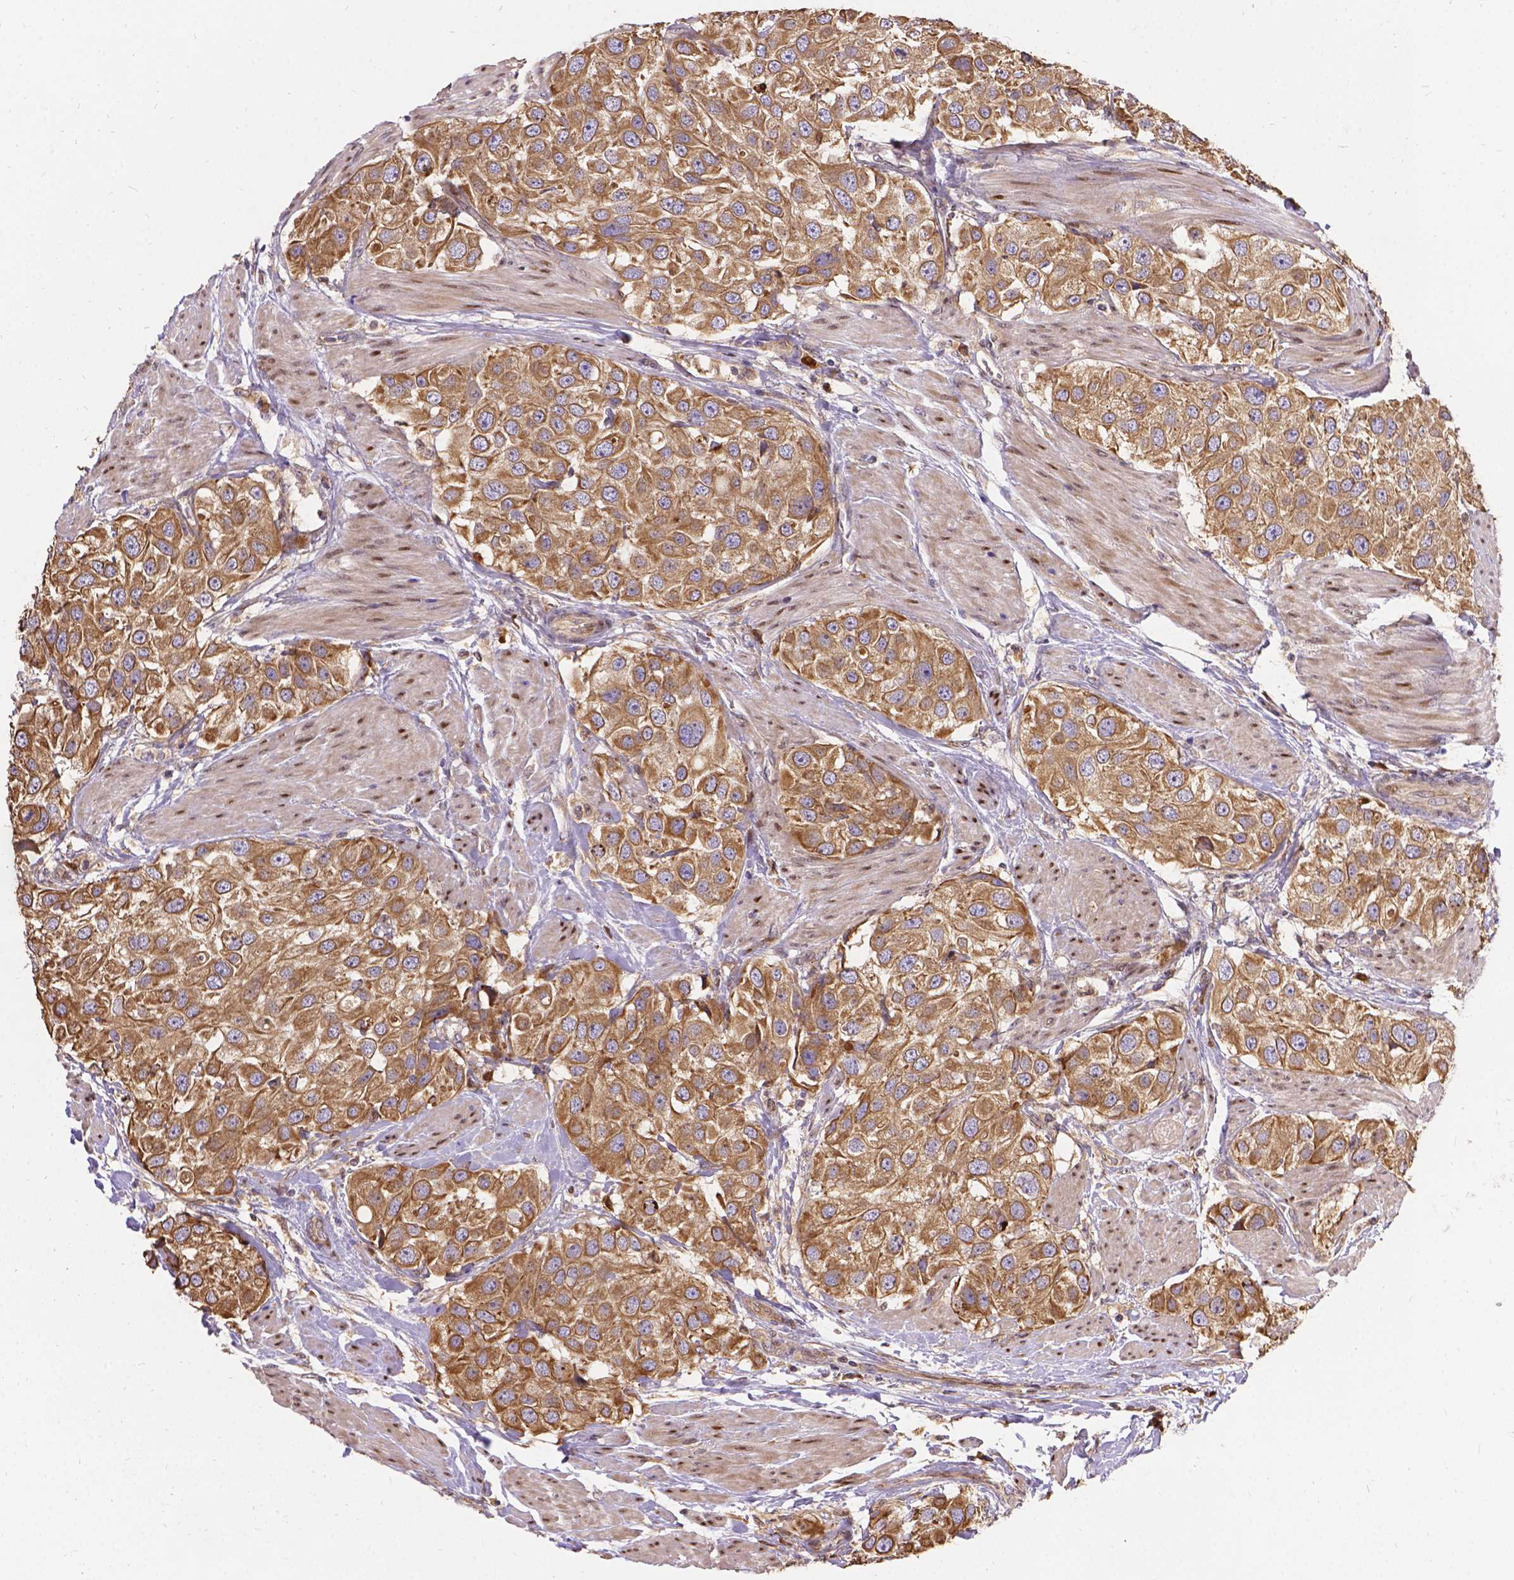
{"staining": {"intensity": "weak", "quantity": ">75%", "location": "cytoplasmic/membranous"}, "tissue": "urothelial cancer", "cell_type": "Tumor cells", "image_type": "cancer", "snomed": [{"axis": "morphology", "description": "Urothelial carcinoma, High grade"}, {"axis": "topography", "description": "Urinary bladder"}], "caption": "Immunohistochemistry of urothelial carcinoma (high-grade) exhibits low levels of weak cytoplasmic/membranous staining in about >75% of tumor cells.", "gene": "DENND6A", "patient": {"sex": "female", "age": 64}}